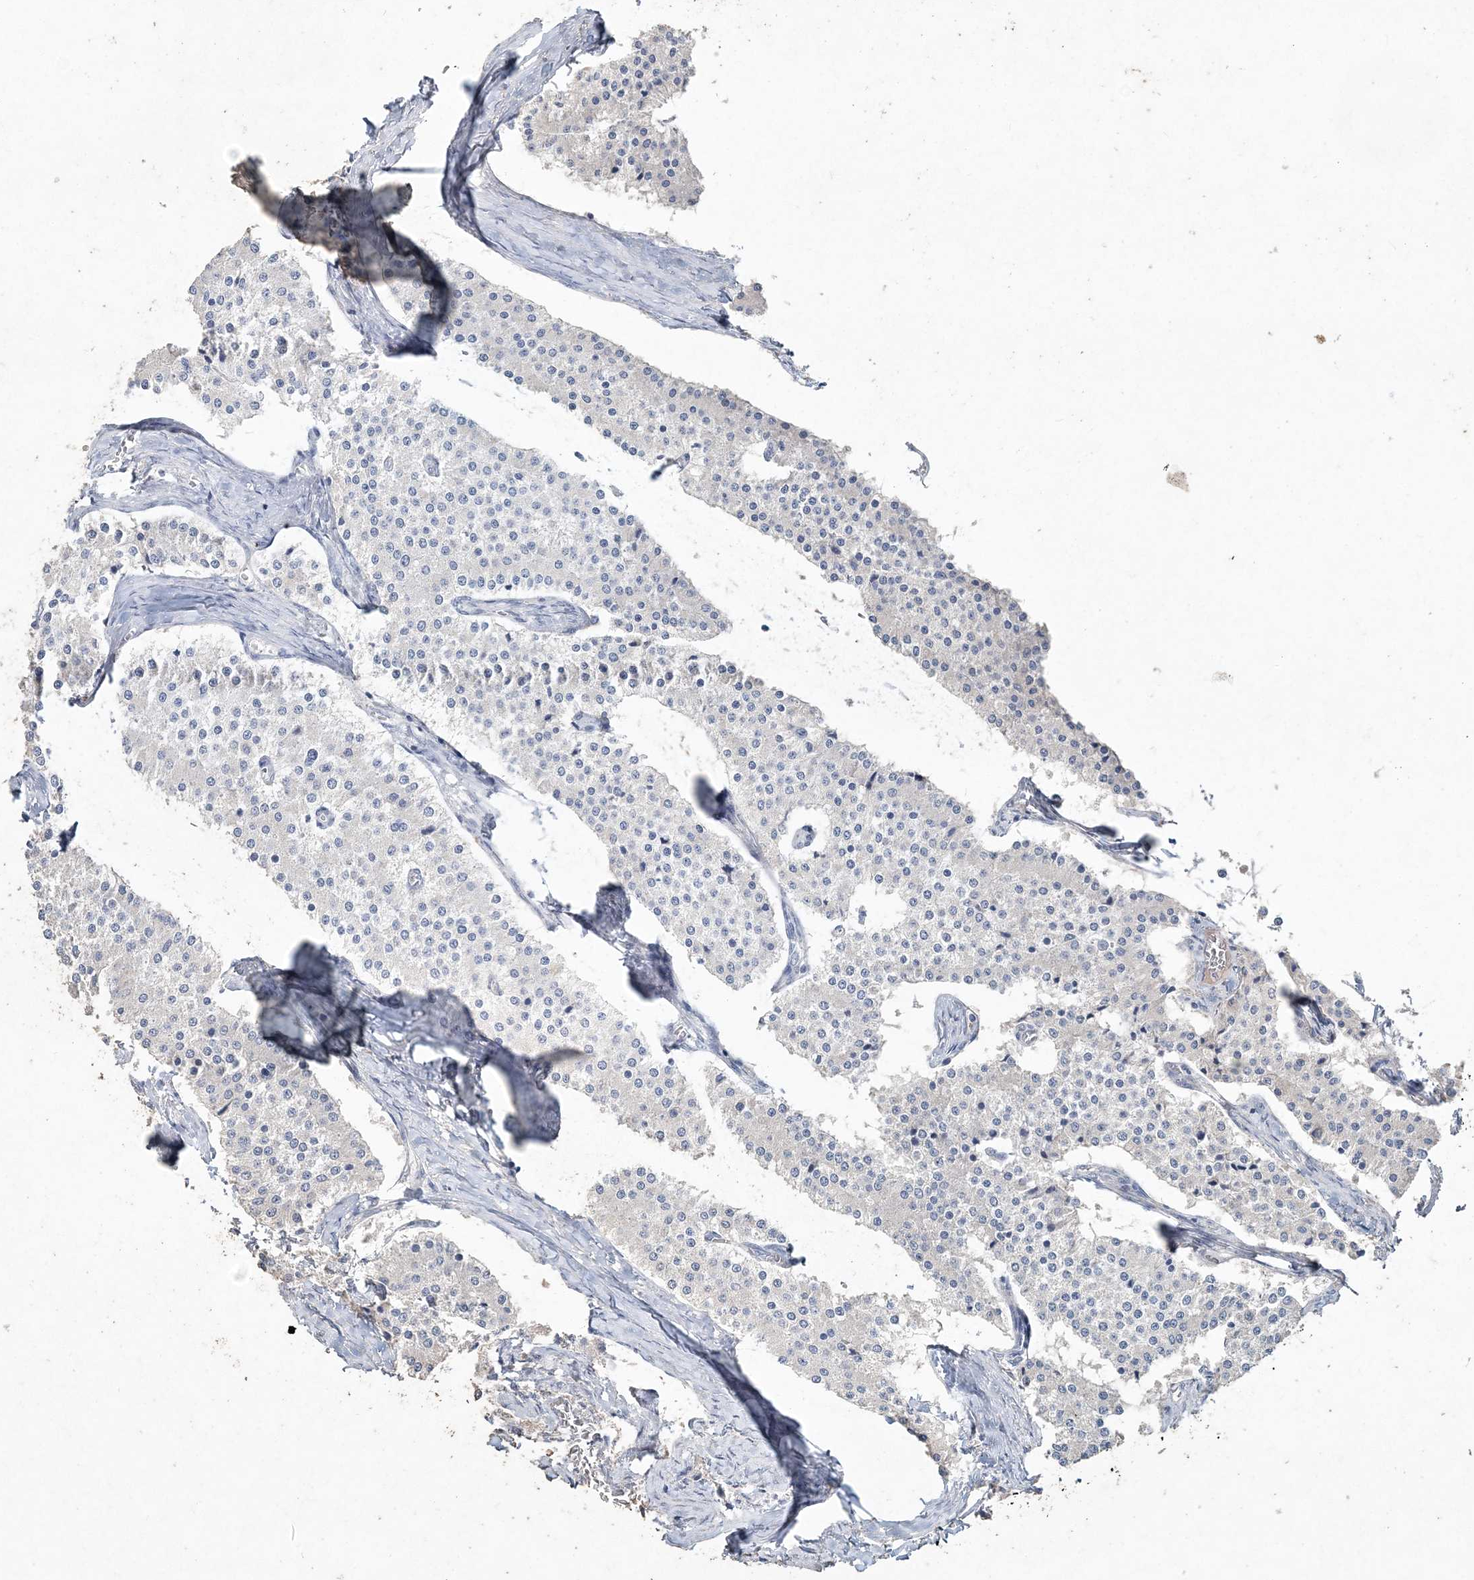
{"staining": {"intensity": "negative", "quantity": "none", "location": "none"}, "tissue": "carcinoid", "cell_type": "Tumor cells", "image_type": "cancer", "snomed": [{"axis": "morphology", "description": "Carcinoid, malignant, NOS"}, {"axis": "topography", "description": "Colon"}], "caption": "Tumor cells show no significant protein staining in carcinoid (malignant). (IHC, brightfield microscopy, high magnification).", "gene": "DNAH5", "patient": {"sex": "female", "age": 52}}